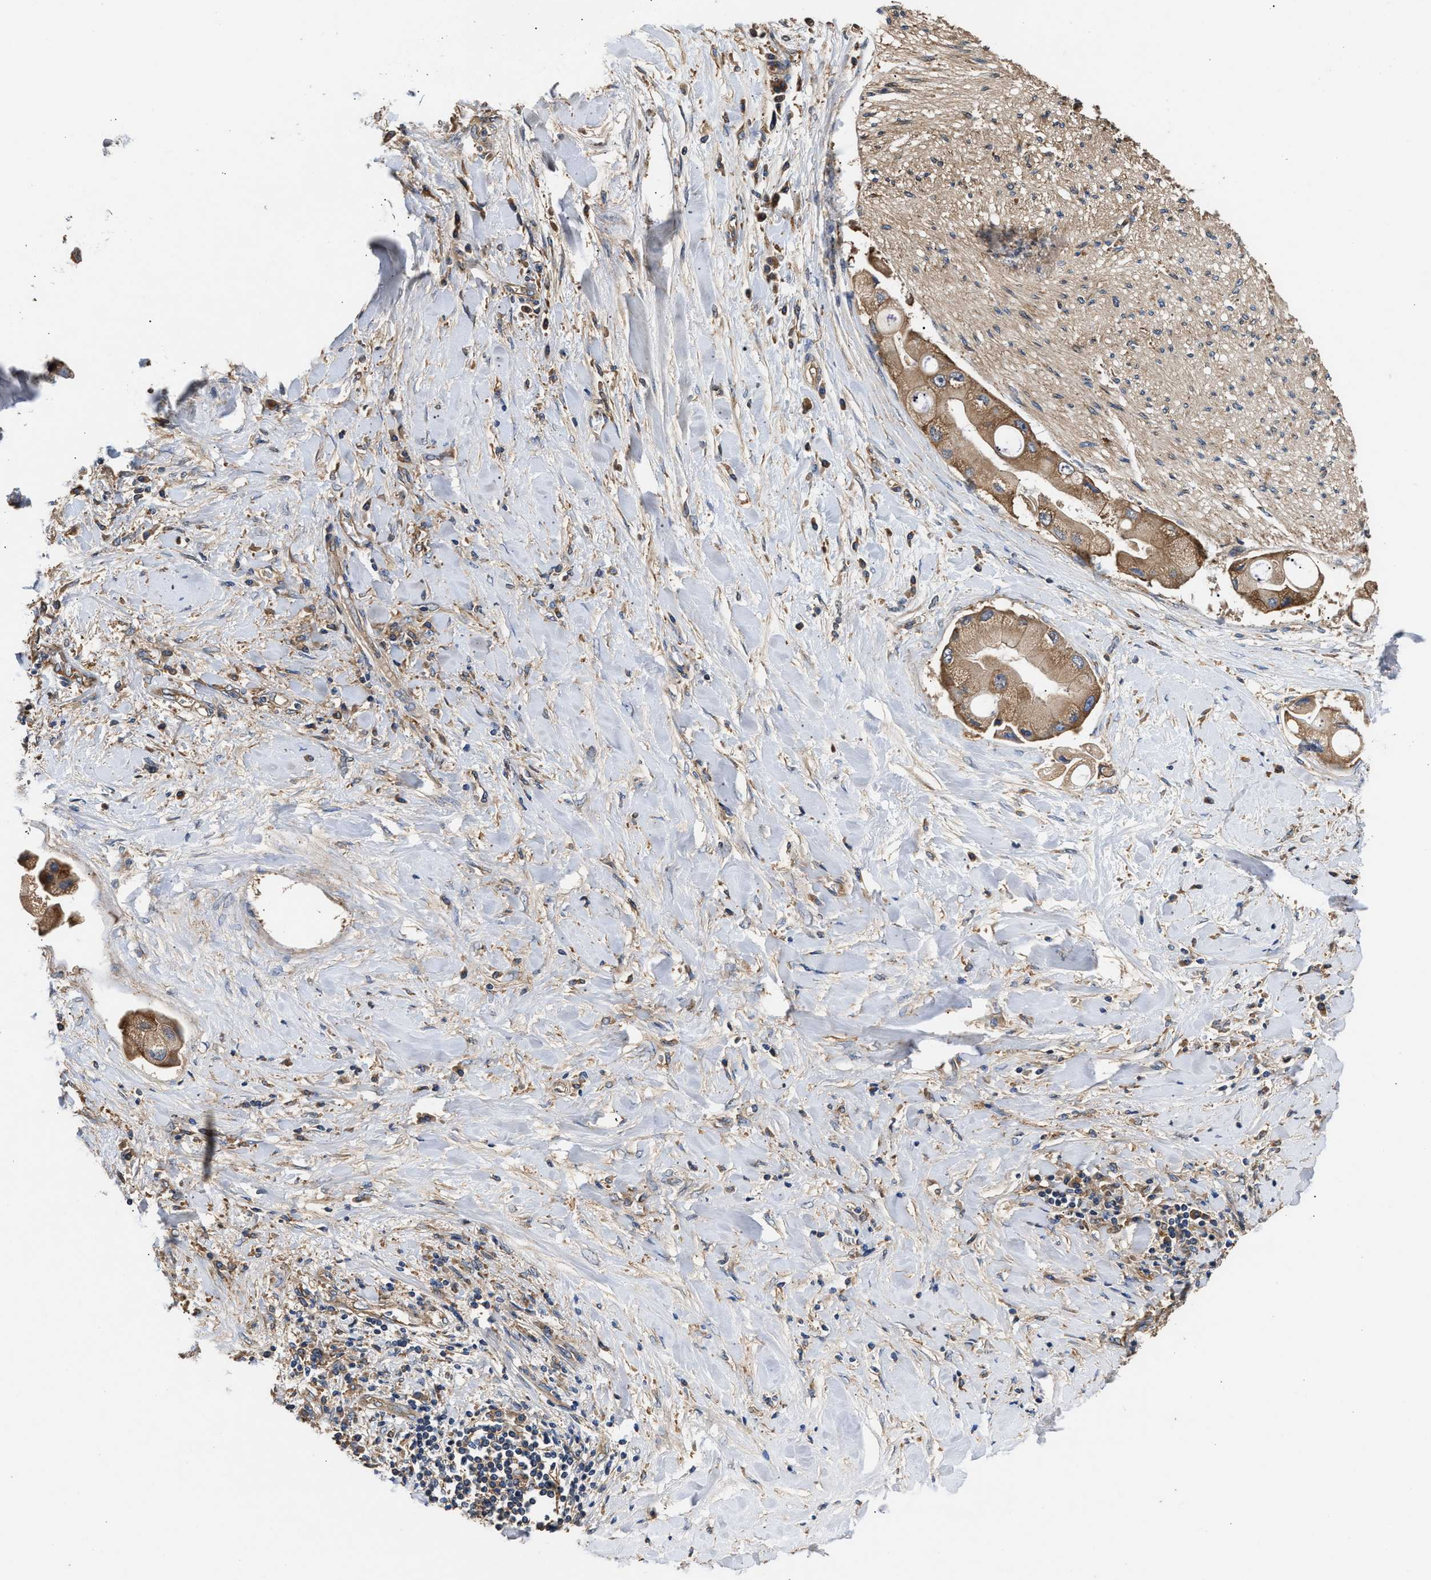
{"staining": {"intensity": "moderate", "quantity": ">75%", "location": "cytoplasmic/membranous"}, "tissue": "liver cancer", "cell_type": "Tumor cells", "image_type": "cancer", "snomed": [{"axis": "morphology", "description": "Cholangiocarcinoma"}, {"axis": "topography", "description": "Liver"}], "caption": "Liver cancer (cholangiocarcinoma) stained with a protein marker demonstrates moderate staining in tumor cells.", "gene": "KLB", "patient": {"sex": "male", "age": 50}}